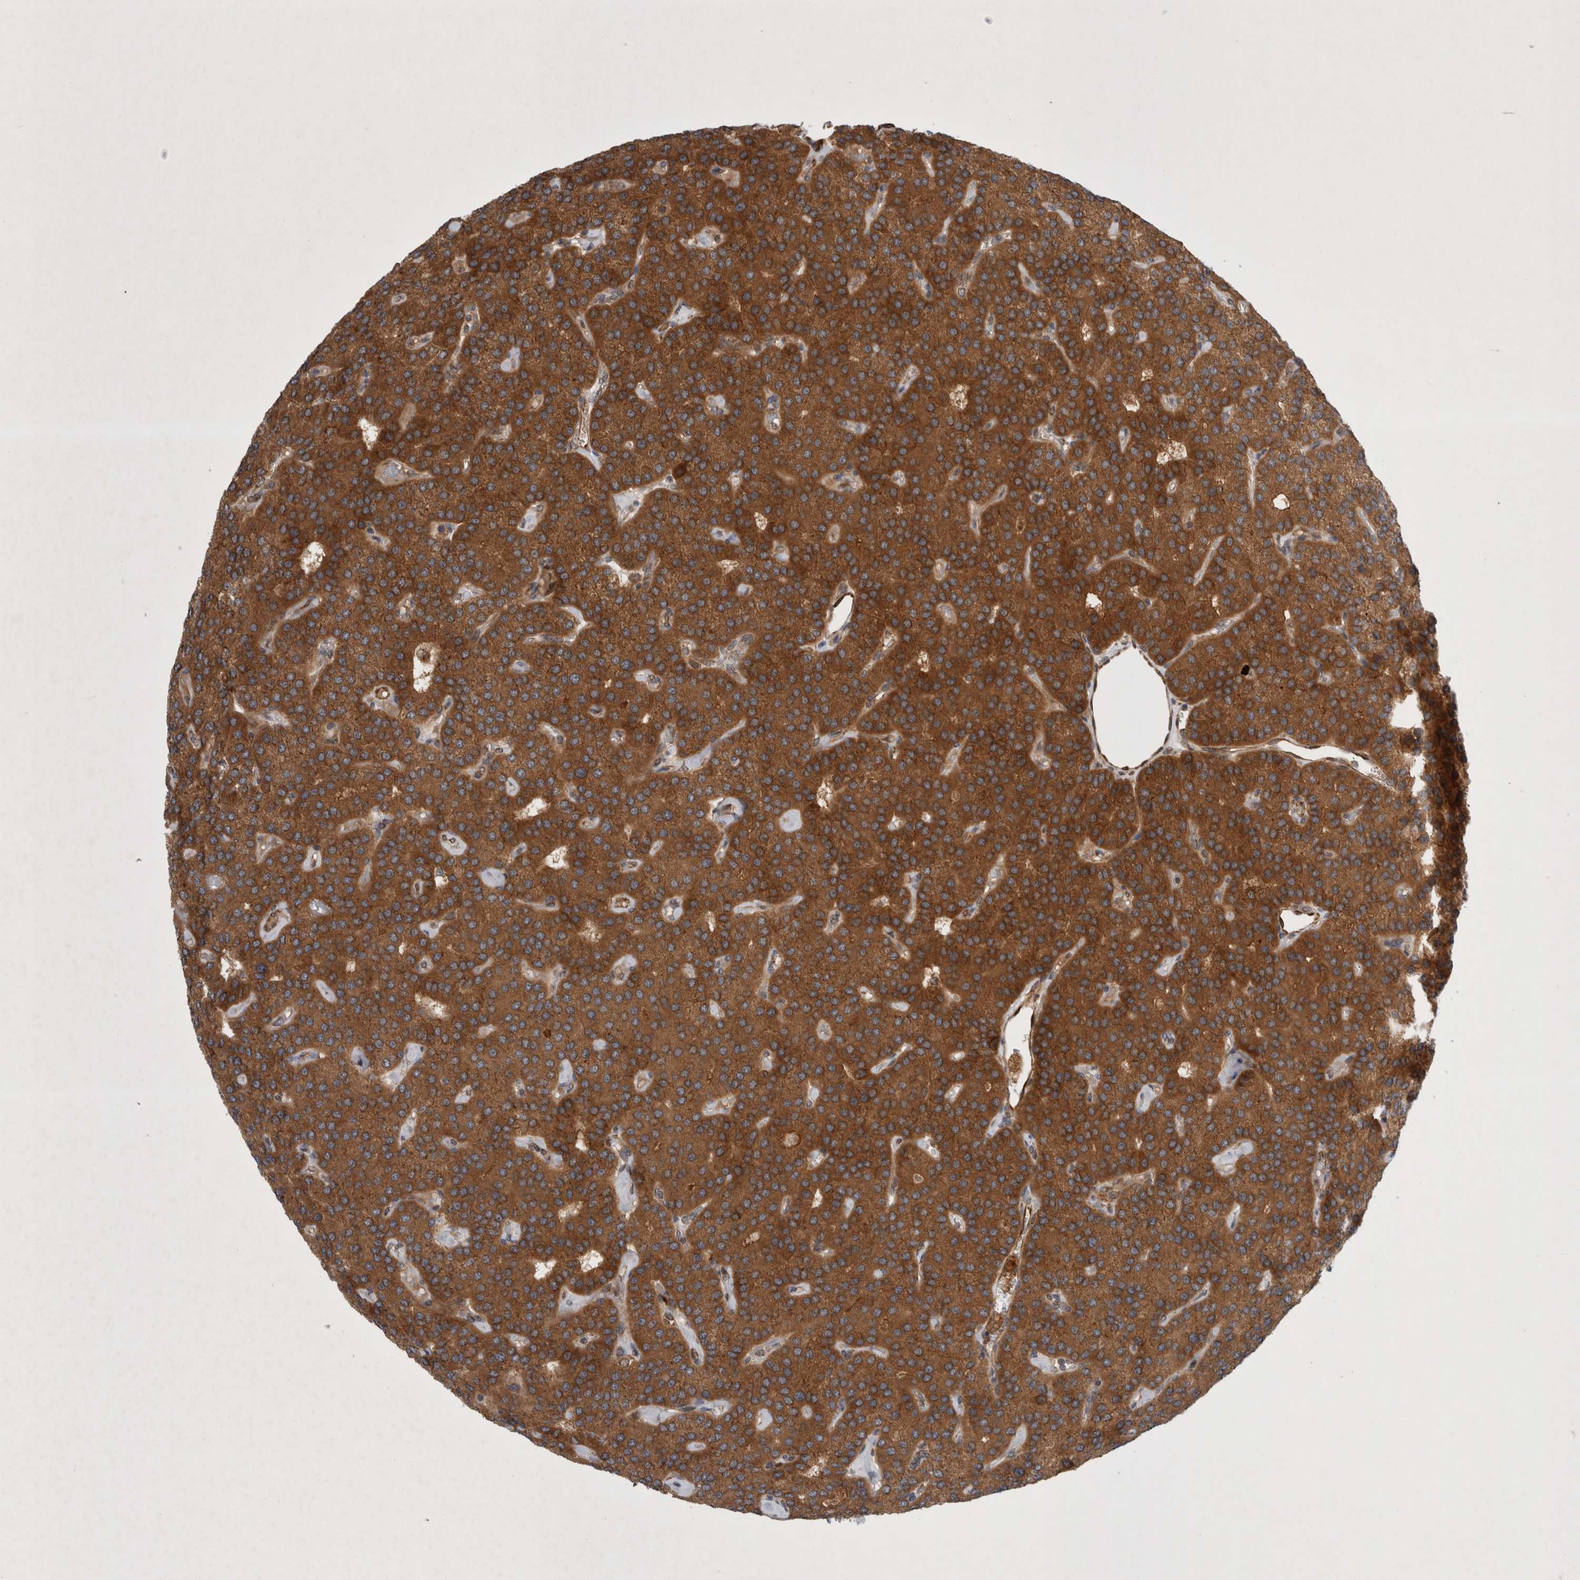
{"staining": {"intensity": "strong", "quantity": ">75%", "location": "cytoplasmic/membranous"}, "tissue": "parathyroid gland", "cell_type": "Glandular cells", "image_type": "normal", "snomed": [{"axis": "morphology", "description": "Normal tissue, NOS"}, {"axis": "morphology", "description": "Adenoma, NOS"}, {"axis": "topography", "description": "Parathyroid gland"}], "caption": "Immunohistochemistry photomicrograph of unremarkable human parathyroid gland stained for a protein (brown), which demonstrates high levels of strong cytoplasmic/membranous staining in approximately >75% of glandular cells.", "gene": "PDCD2", "patient": {"sex": "female", "age": 86}}